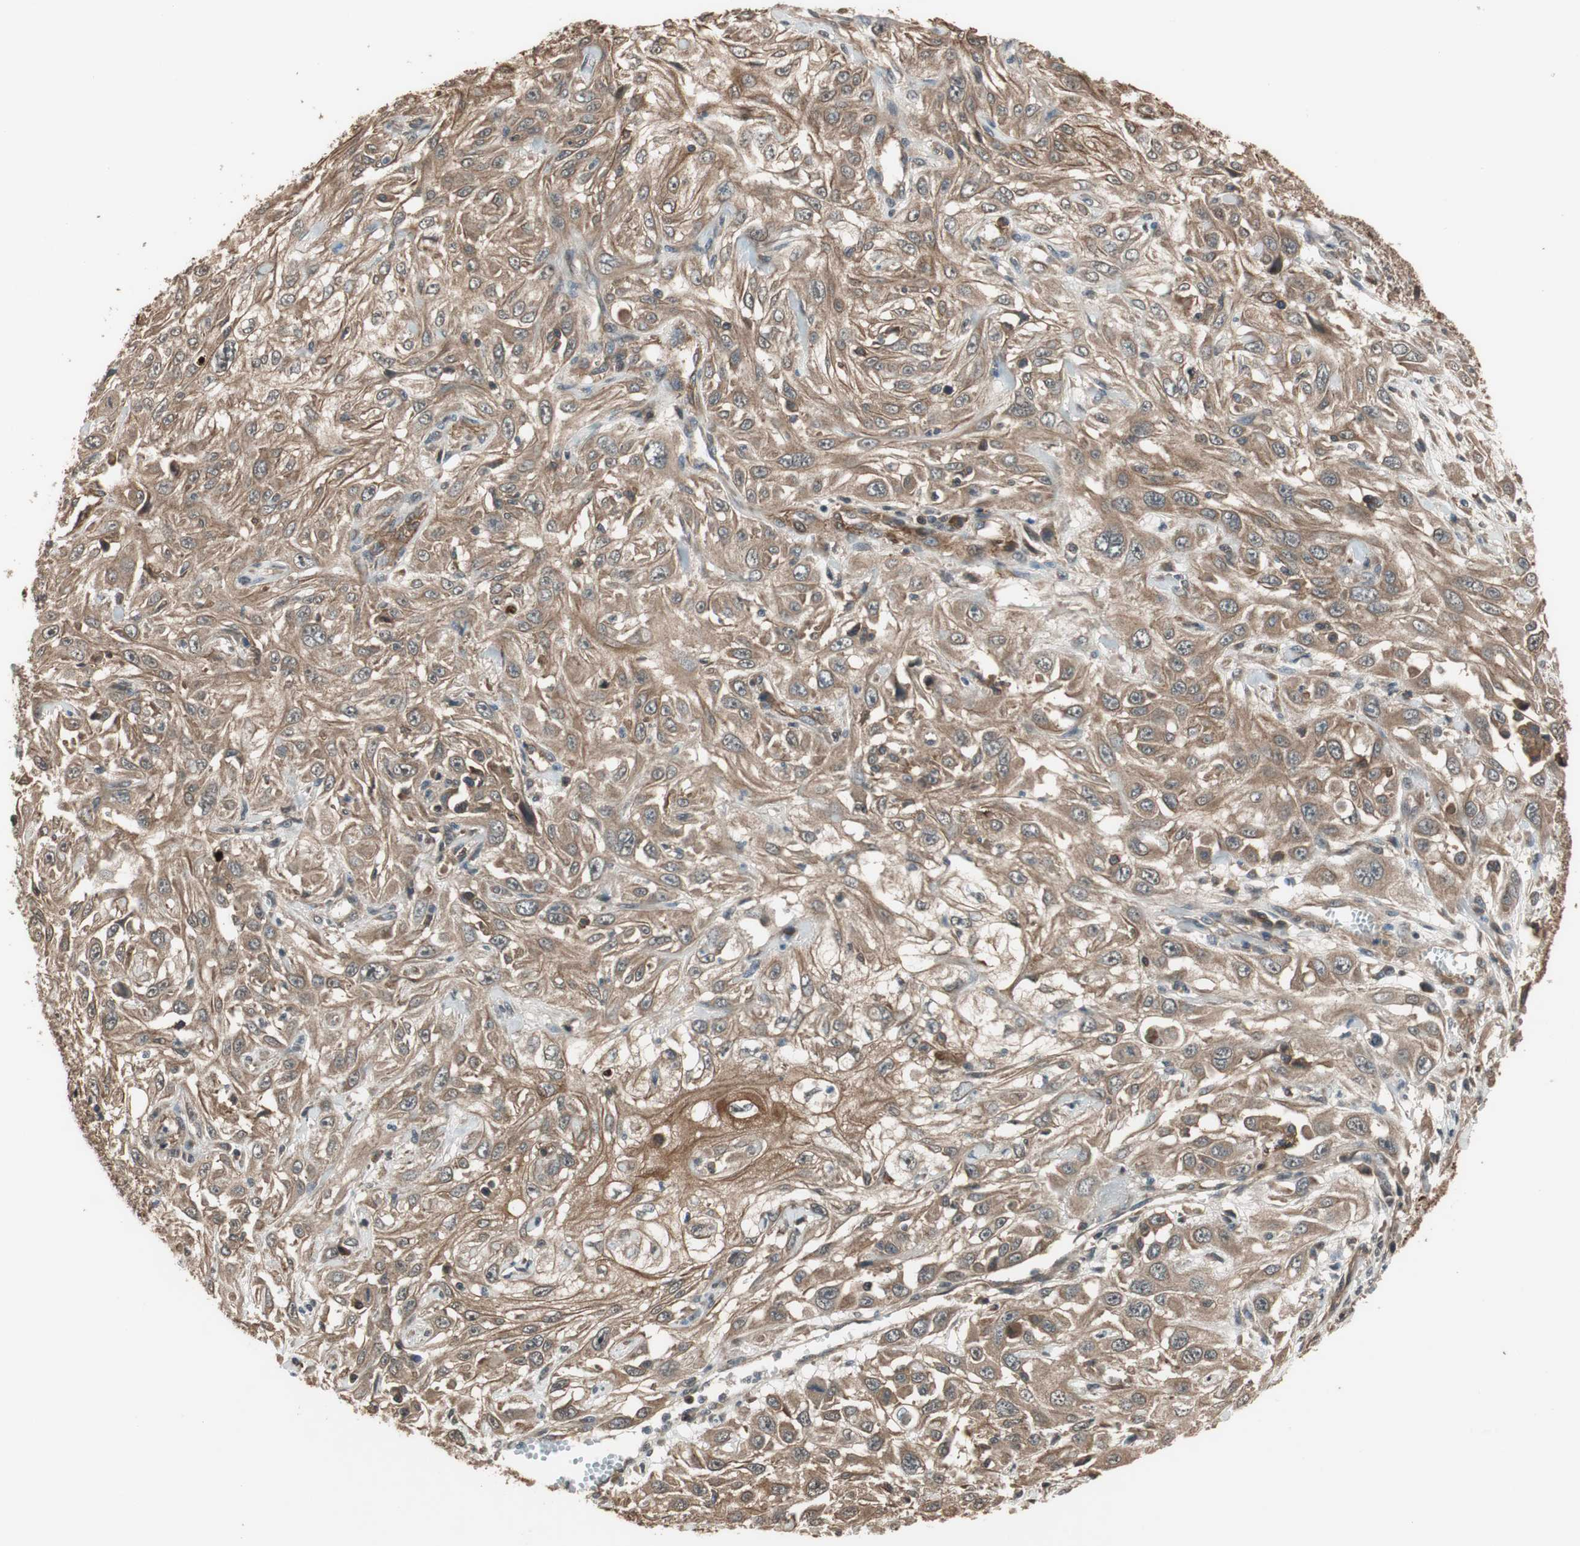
{"staining": {"intensity": "moderate", "quantity": ">75%", "location": "cytoplasmic/membranous"}, "tissue": "skin cancer", "cell_type": "Tumor cells", "image_type": "cancer", "snomed": [{"axis": "morphology", "description": "Squamous cell carcinoma, NOS"}, {"axis": "topography", "description": "Skin"}], "caption": "Human squamous cell carcinoma (skin) stained with a brown dye shows moderate cytoplasmic/membranous positive staining in approximately >75% of tumor cells.", "gene": "TMEM230", "patient": {"sex": "male", "age": 75}}